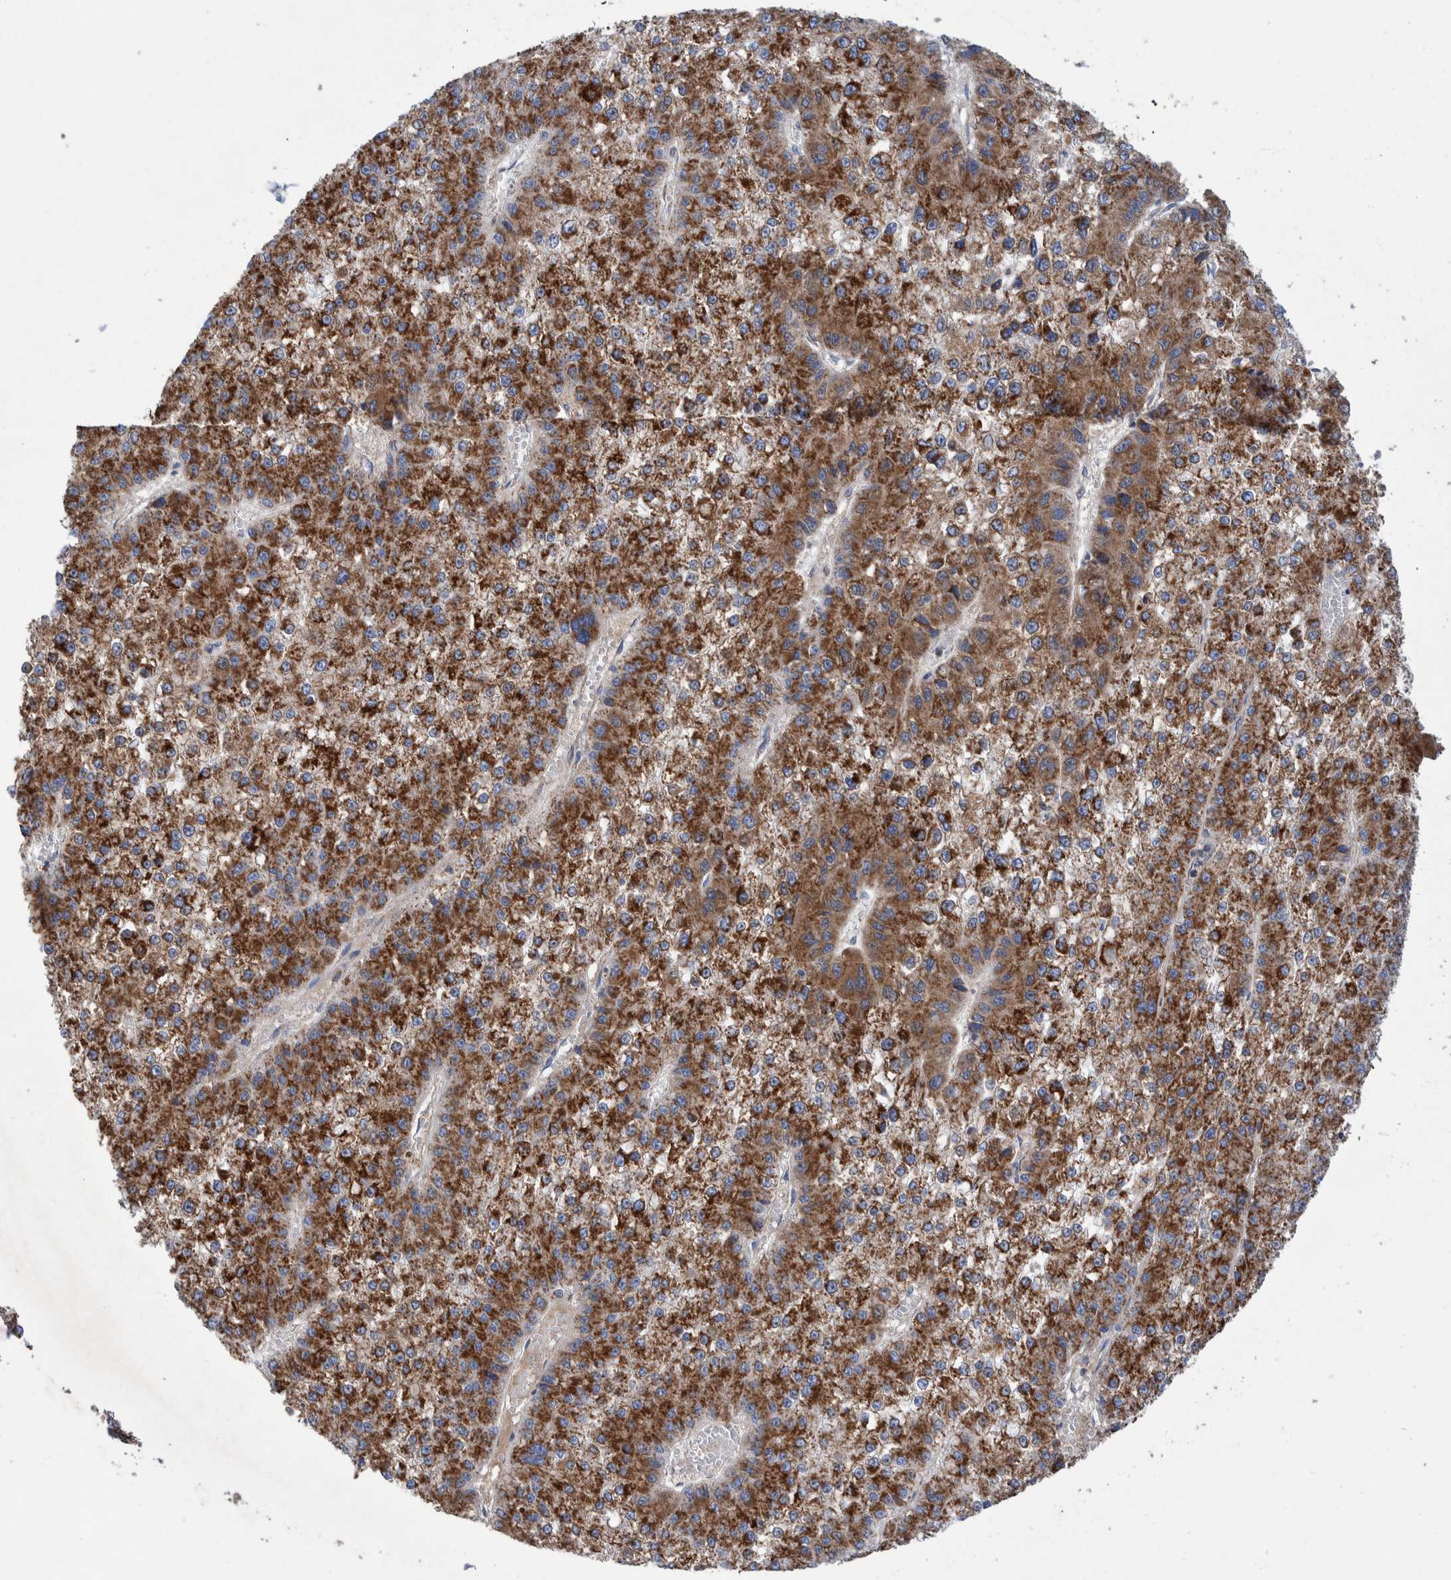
{"staining": {"intensity": "strong", "quantity": ">75%", "location": "cytoplasmic/membranous"}, "tissue": "liver cancer", "cell_type": "Tumor cells", "image_type": "cancer", "snomed": [{"axis": "morphology", "description": "Carcinoma, Hepatocellular, NOS"}, {"axis": "topography", "description": "Liver"}], "caption": "Tumor cells reveal strong cytoplasmic/membranous expression in about >75% of cells in hepatocellular carcinoma (liver). The staining was performed using DAB (3,3'-diaminobenzidine) to visualize the protein expression in brown, while the nuclei were stained in blue with hematoxylin (Magnification: 20x).", "gene": "DECR1", "patient": {"sex": "female", "age": 73}}